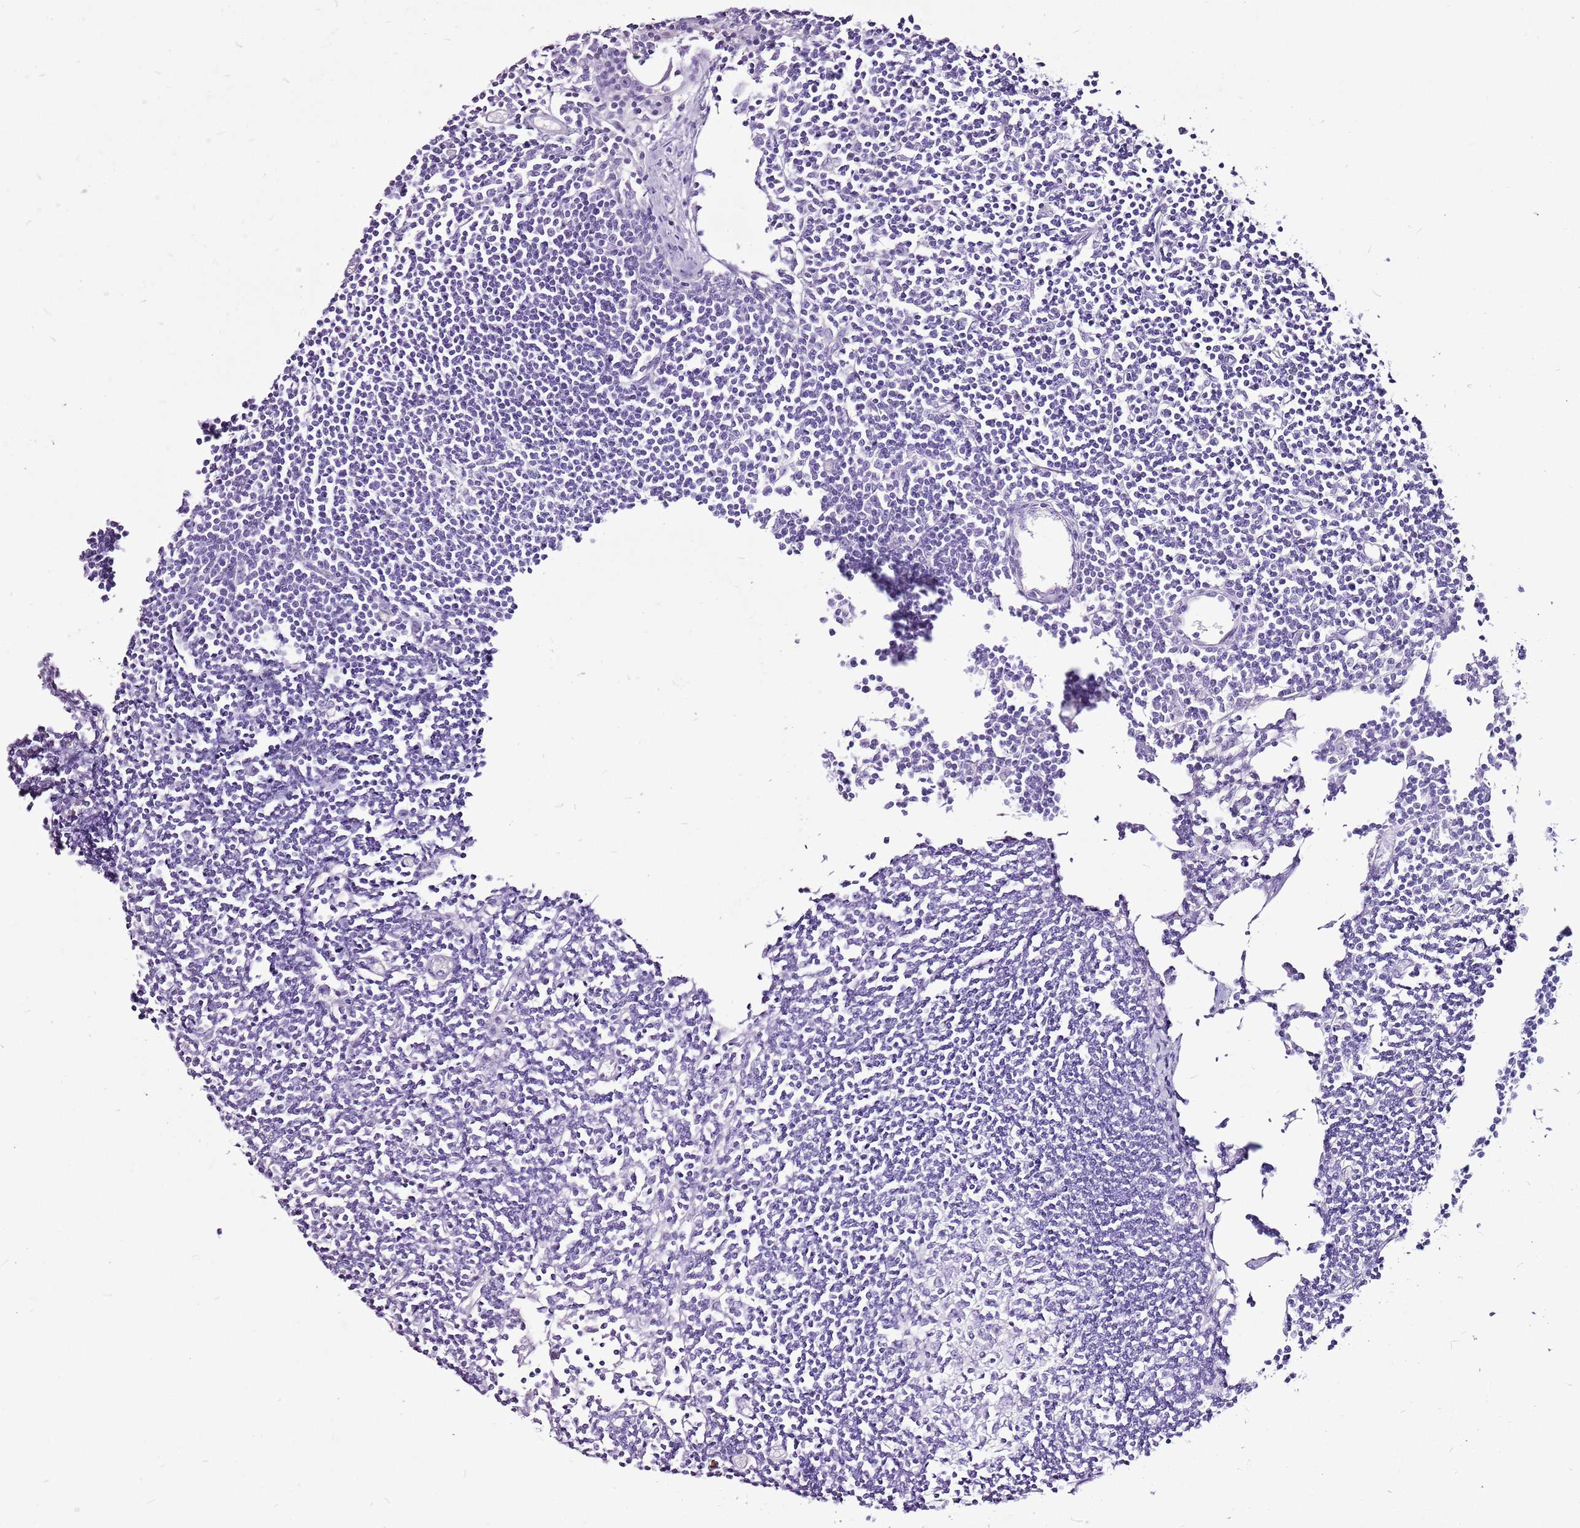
{"staining": {"intensity": "negative", "quantity": "none", "location": "none"}, "tissue": "lymph node", "cell_type": "Germinal center cells", "image_type": "normal", "snomed": [{"axis": "morphology", "description": "Normal tissue, NOS"}, {"axis": "topography", "description": "Lymph node"}], "caption": "This is an IHC micrograph of benign lymph node. There is no positivity in germinal center cells.", "gene": "CNFN", "patient": {"sex": "female", "age": 11}}